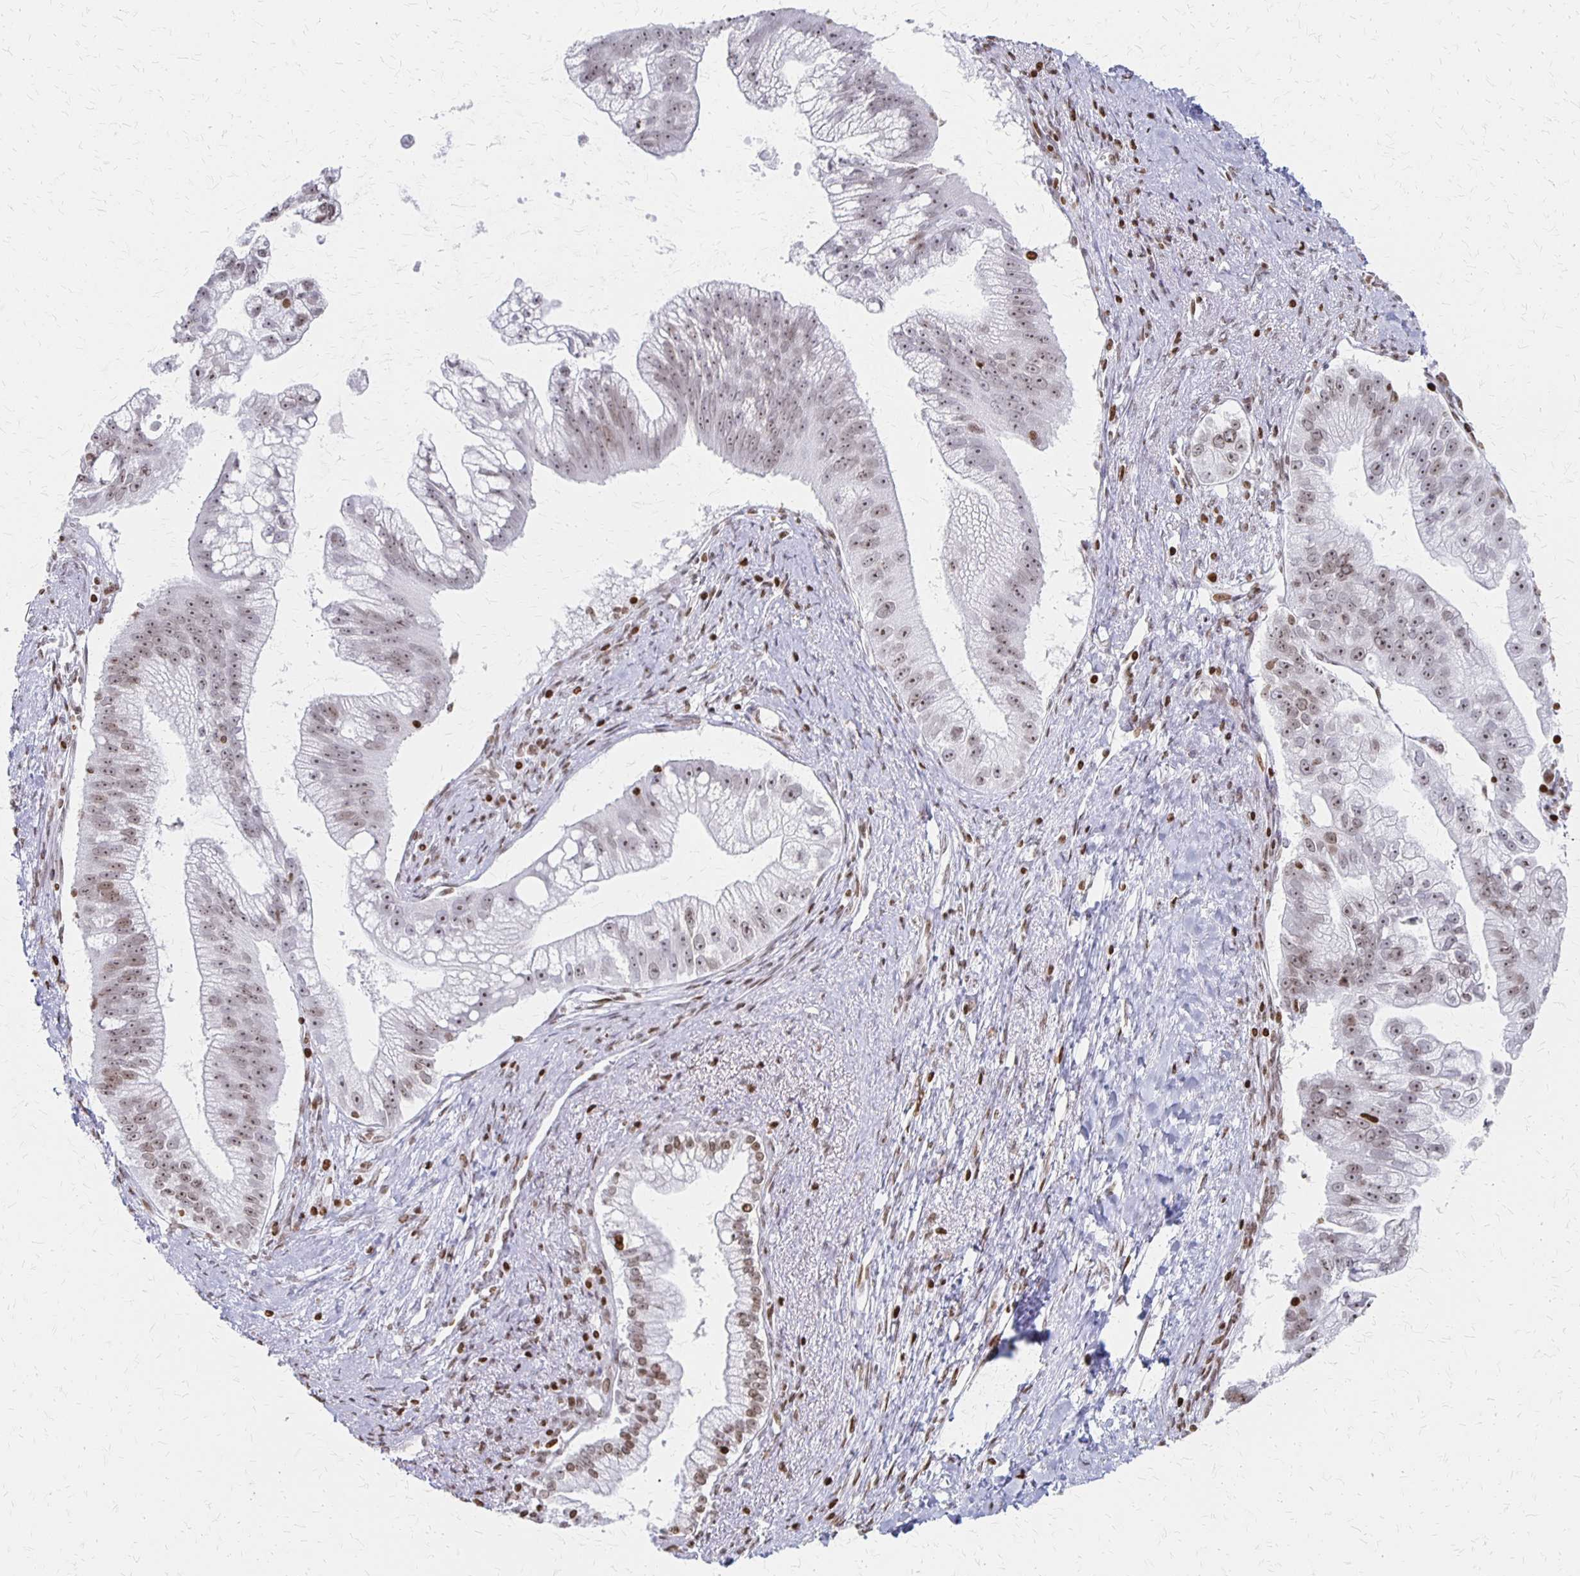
{"staining": {"intensity": "weak", "quantity": "25%-75%", "location": "nuclear"}, "tissue": "pancreatic cancer", "cell_type": "Tumor cells", "image_type": "cancer", "snomed": [{"axis": "morphology", "description": "Adenocarcinoma, NOS"}, {"axis": "topography", "description": "Pancreas"}], "caption": "Protein staining of adenocarcinoma (pancreatic) tissue demonstrates weak nuclear staining in about 25%-75% of tumor cells.", "gene": "ZNF280C", "patient": {"sex": "male", "age": 70}}